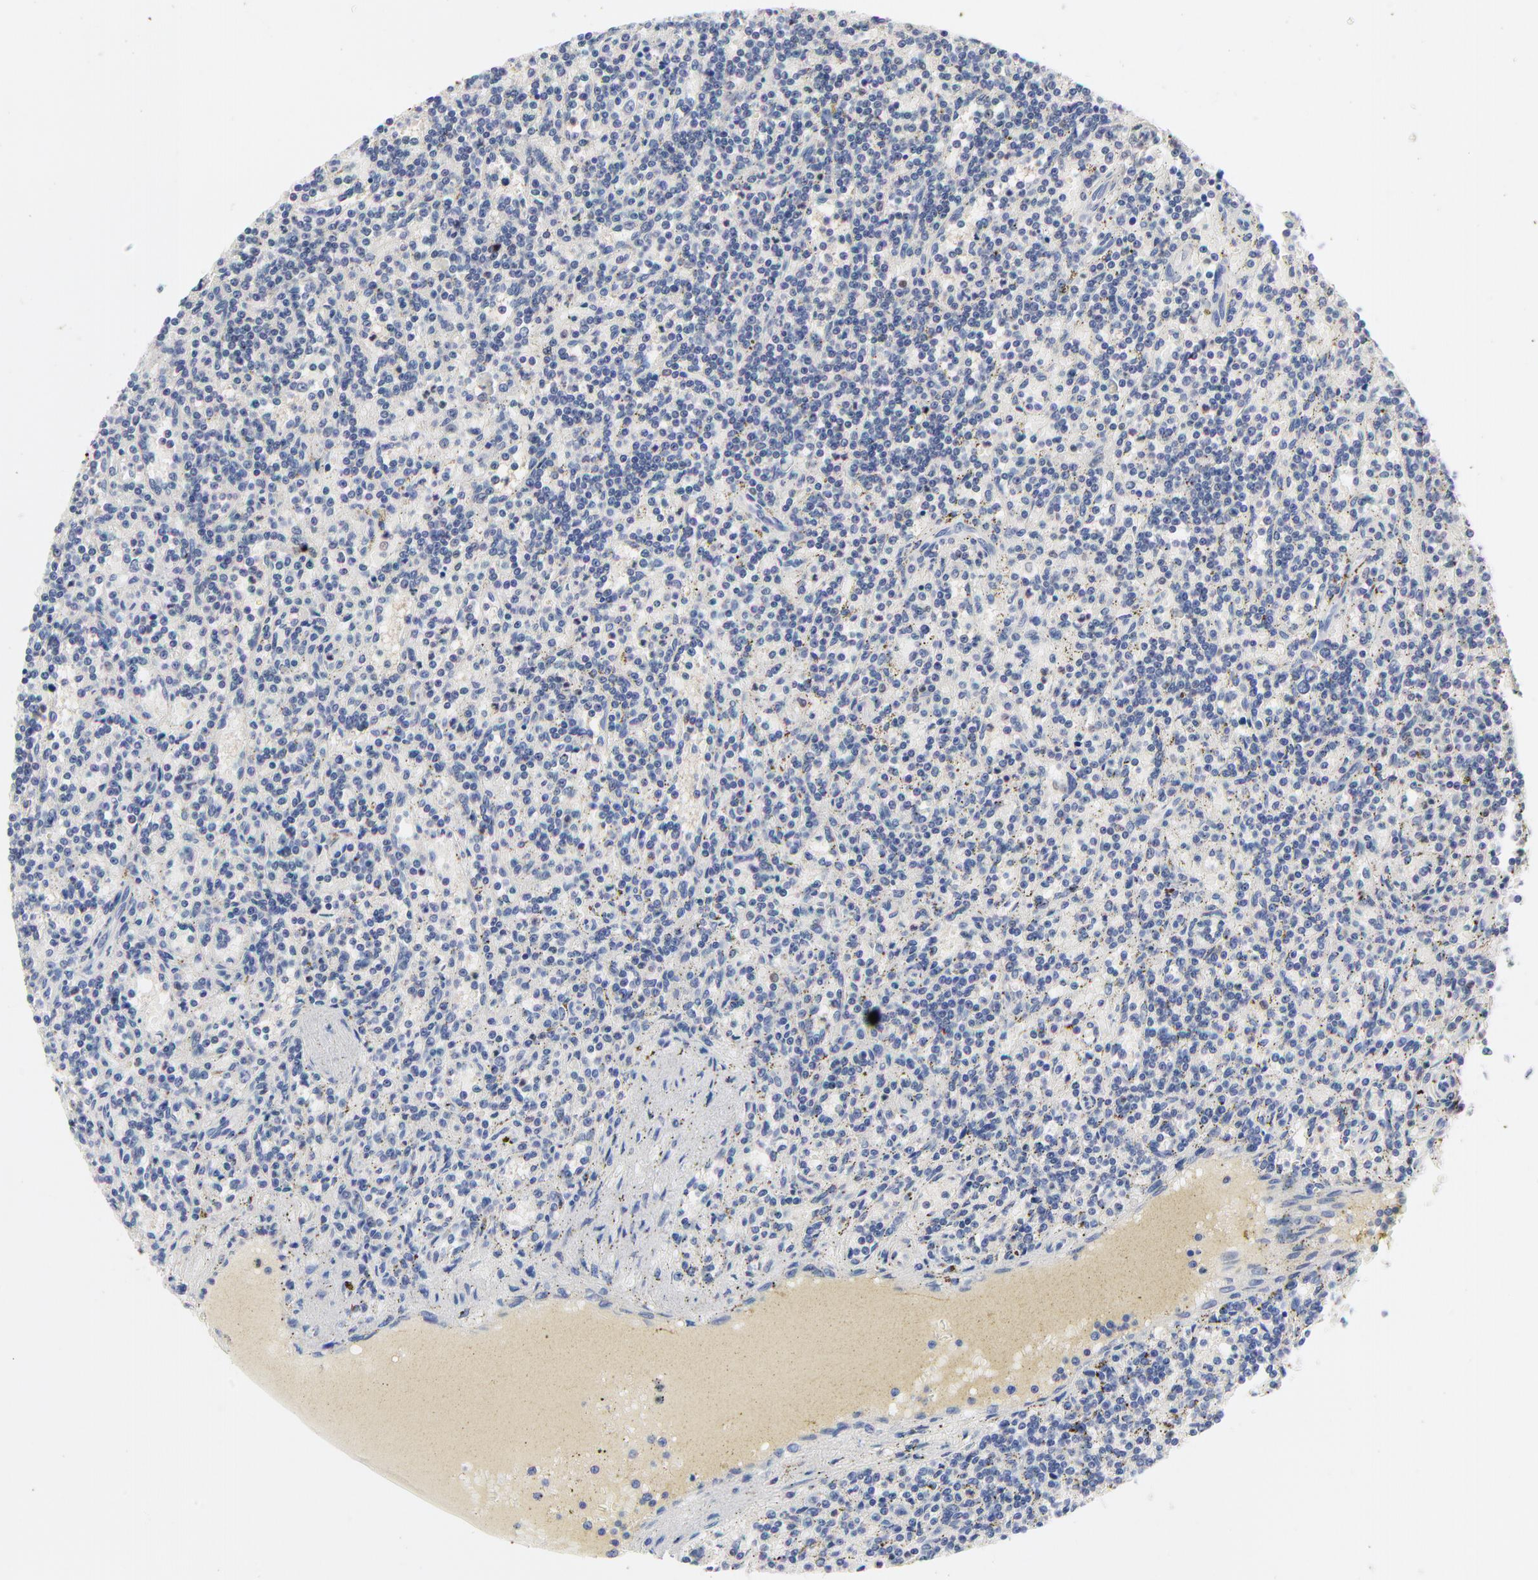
{"staining": {"intensity": "negative", "quantity": "none", "location": "none"}, "tissue": "lymphoma", "cell_type": "Tumor cells", "image_type": "cancer", "snomed": [{"axis": "morphology", "description": "Malignant lymphoma, non-Hodgkin's type, Low grade"}, {"axis": "topography", "description": "Spleen"}], "caption": "Human malignant lymphoma, non-Hodgkin's type (low-grade) stained for a protein using immunohistochemistry displays no expression in tumor cells.", "gene": "AADAC", "patient": {"sex": "male", "age": 73}}